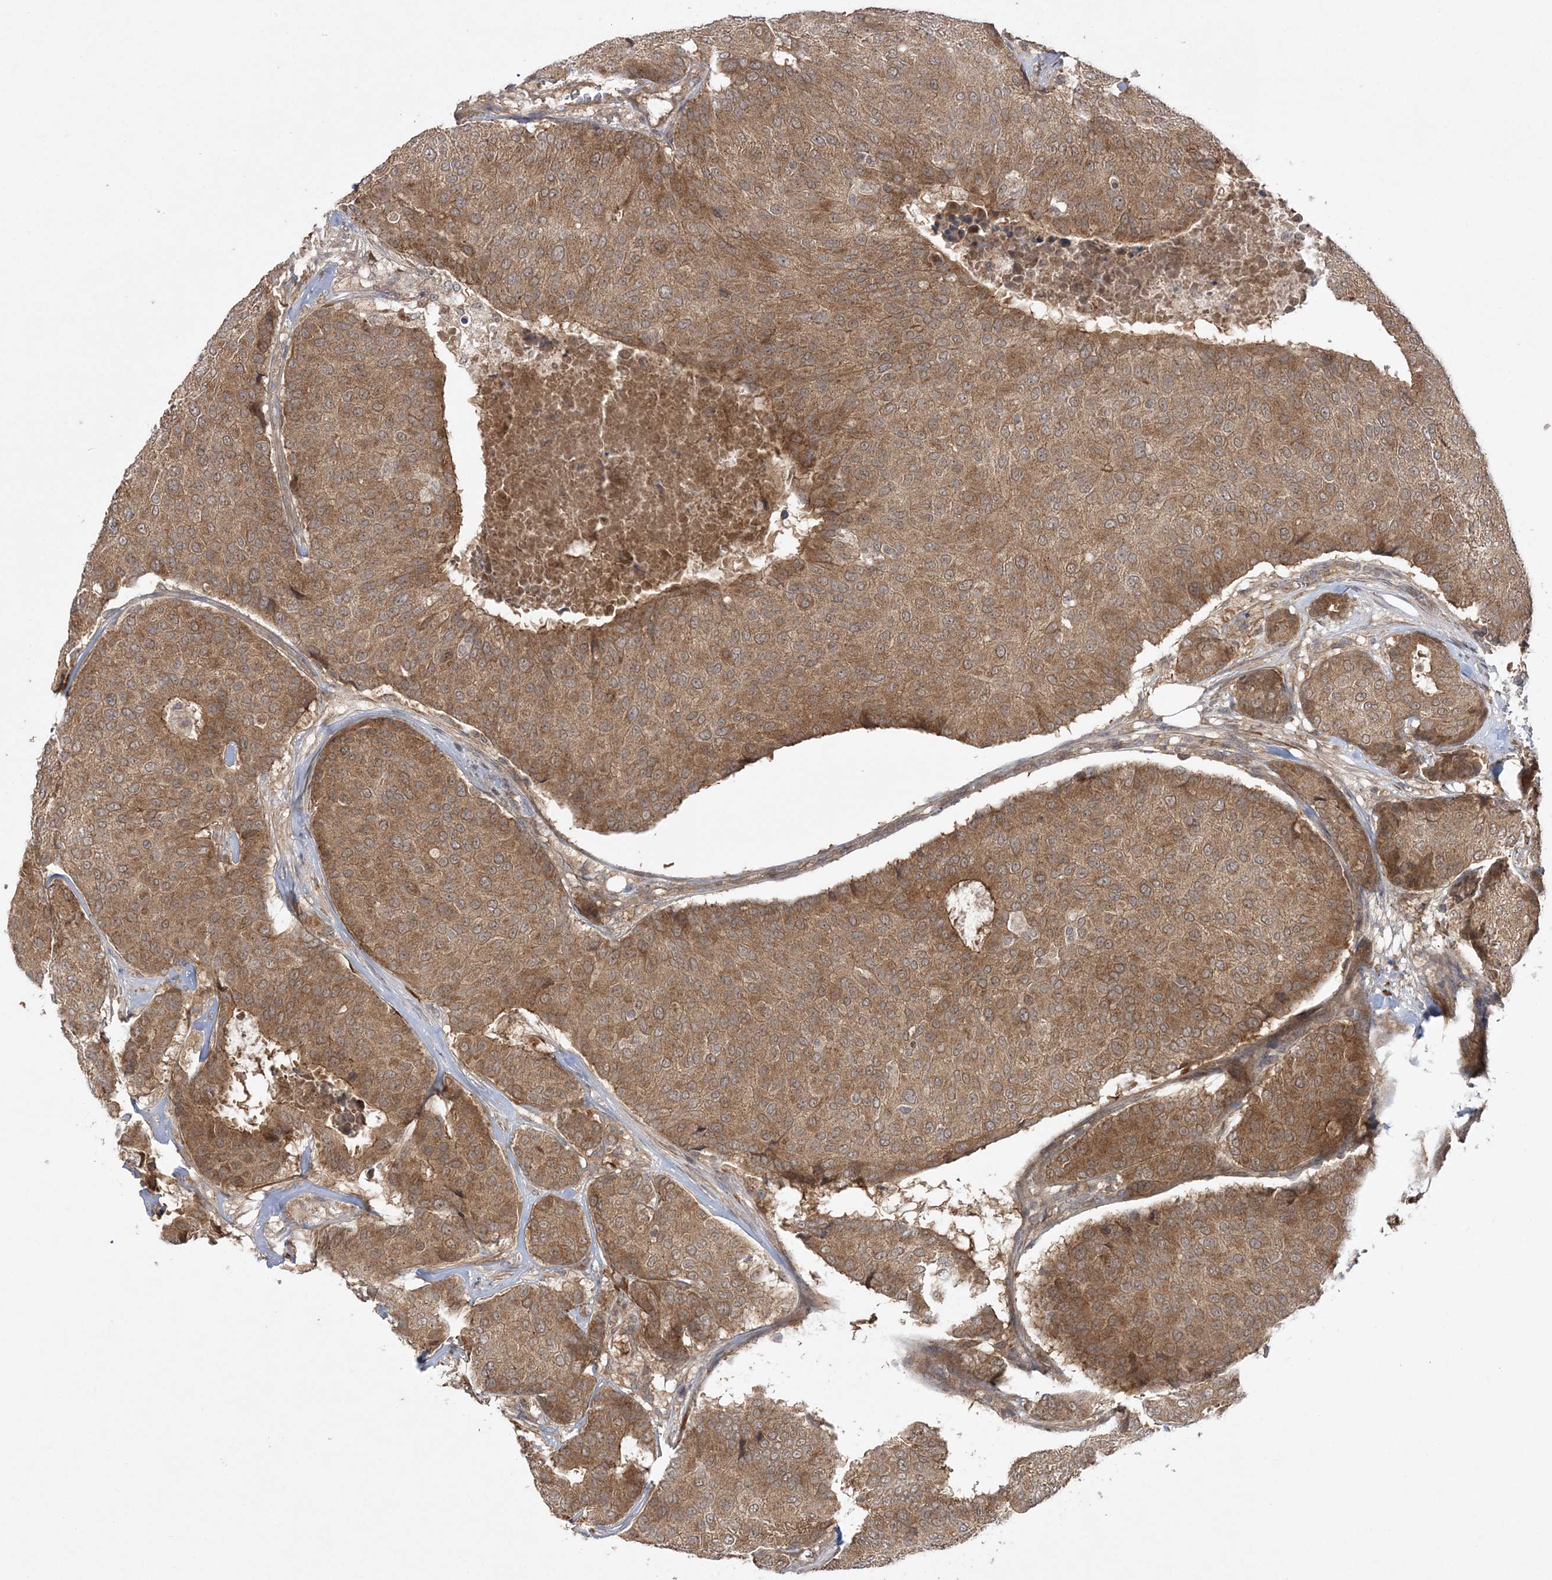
{"staining": {"intensity": "moderate", "quantity": ">75%", "location": "cytoplasmic/membranous"}, "tissue": "breast cancer", "cell_type": "Tumor cells", "image_type": "cancer", "snomed": [{"axis": "morphology", "description": "Duct carcinoma"}, {"axis": "topography", "description": "Breast"}], "caption": "A brown stain labels moderate cytoplasmic/membranous expression of a protein in human breast cancer tumor cells. Nuclei are stained in blue.", "gene": "MMADHC", "patient": {"sex": "female", "age": 75}}